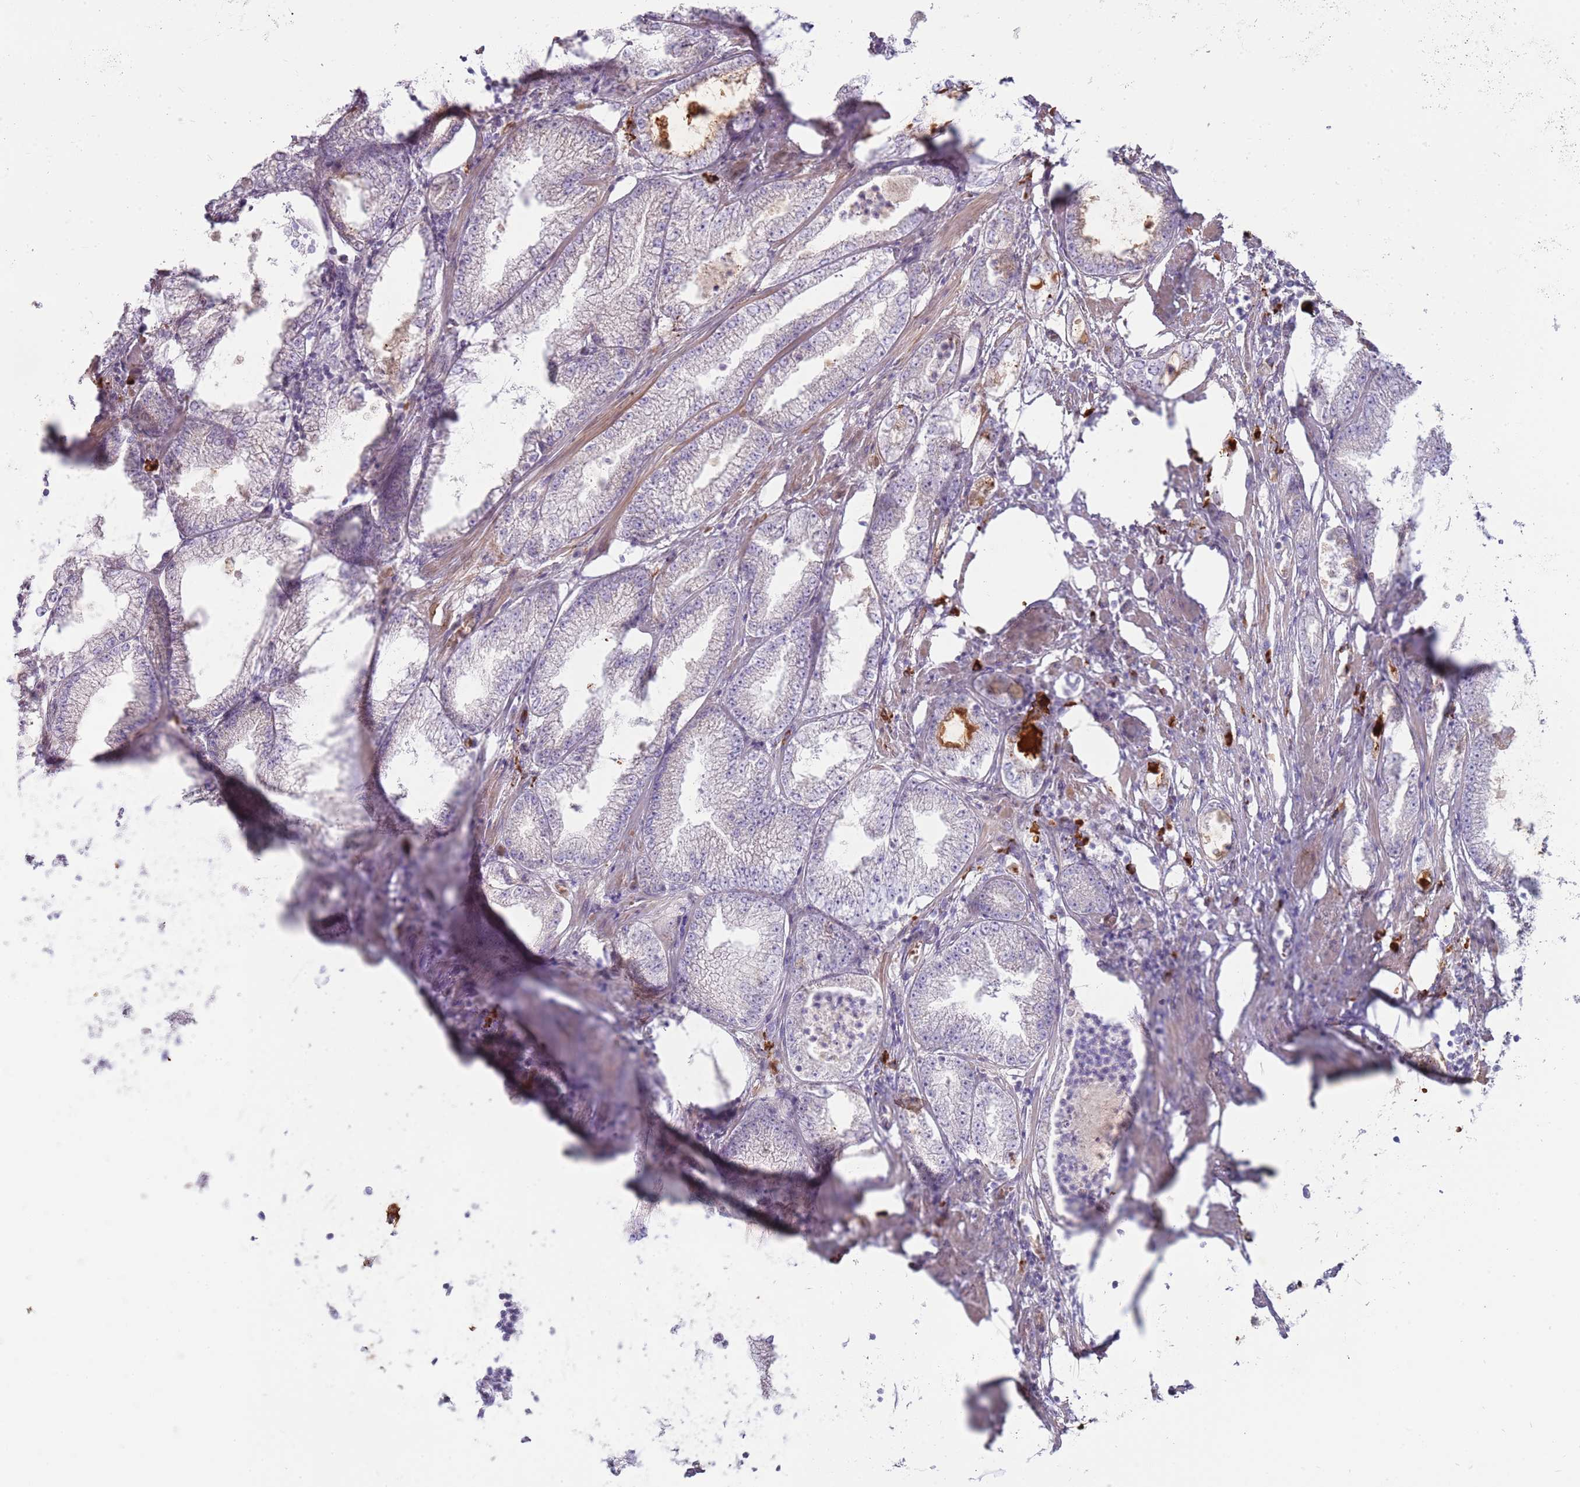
{"staining": {"intensity": "negative", "quantity": "none", "location": "none"}, "tissue": "prostate cancer", "cell_type": "Tumor cells", "image_type": "cancer", "snomed": [{"axis": "morphology", "description": "Adenocarcinoma, High grade"}, {"axis": "topography", "description": "Prostate"}], "caption": "Immunohistochemistry of human prostate cancer exhibits no positivity in tumor cells.", "gene": "MCUB", "patient": {"sex": "male", "age": 69}}